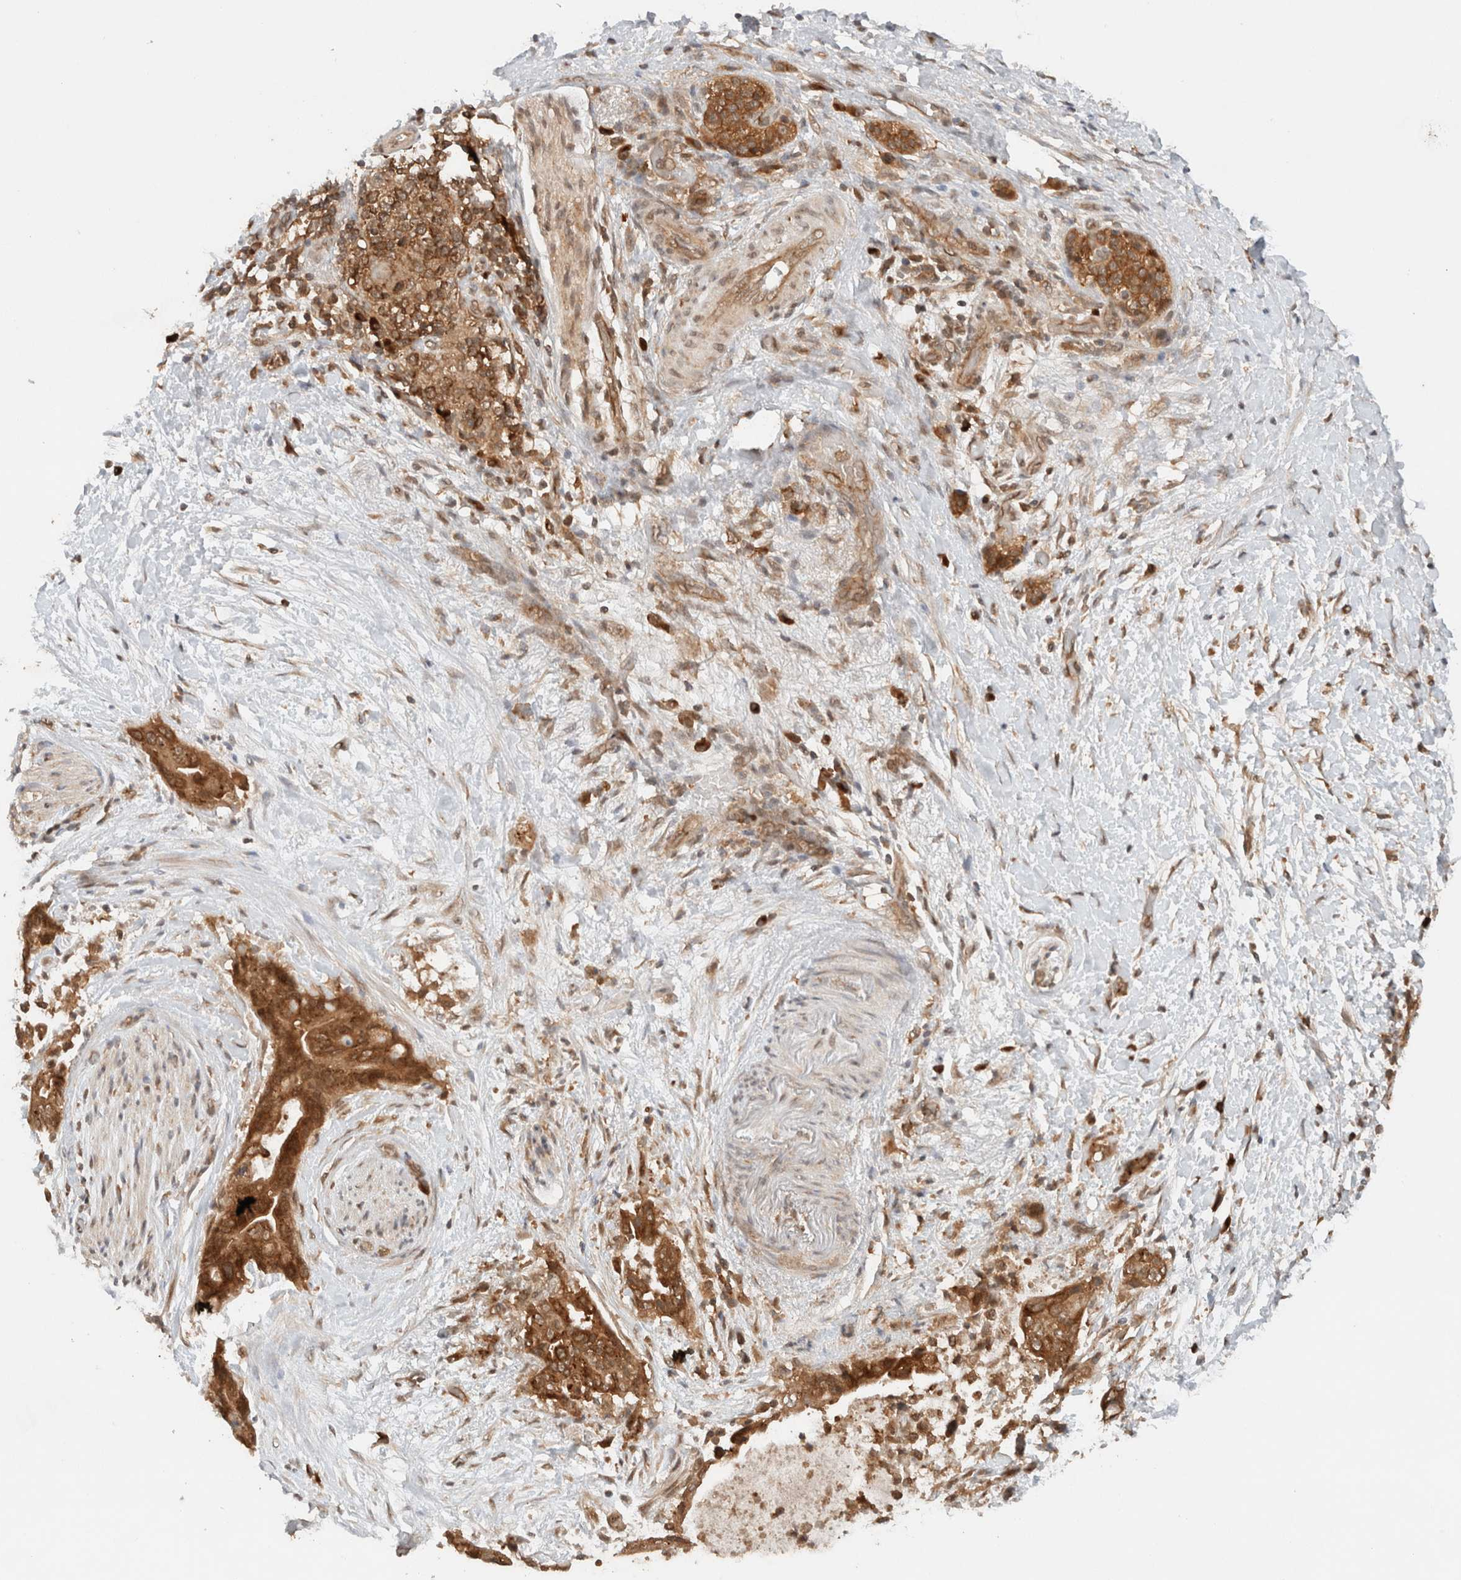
{"staining": {"intensity": "moderate", "quantity": ">75%", "location": "cytoplasmic/membranous"}, "tissue": "pancreatic cancer", "cell_type": "Tumor cells", "image_type": "cancer", "snomed": [{"axis": "morphology", "description": "Adenocarcinoma, NOS"}, {"axis": "topography", "description": "Pancreas"}], "caption": "A photomicrograph showing moderate cytoplasmic/membranous expression in about >75% of tumor cells in adenocarcinoma (pancreatic), as visualized by brown immunohistochemical staining.", "gene": "ARFGEF2", "patient": {"sex": "male", "age": 59}}